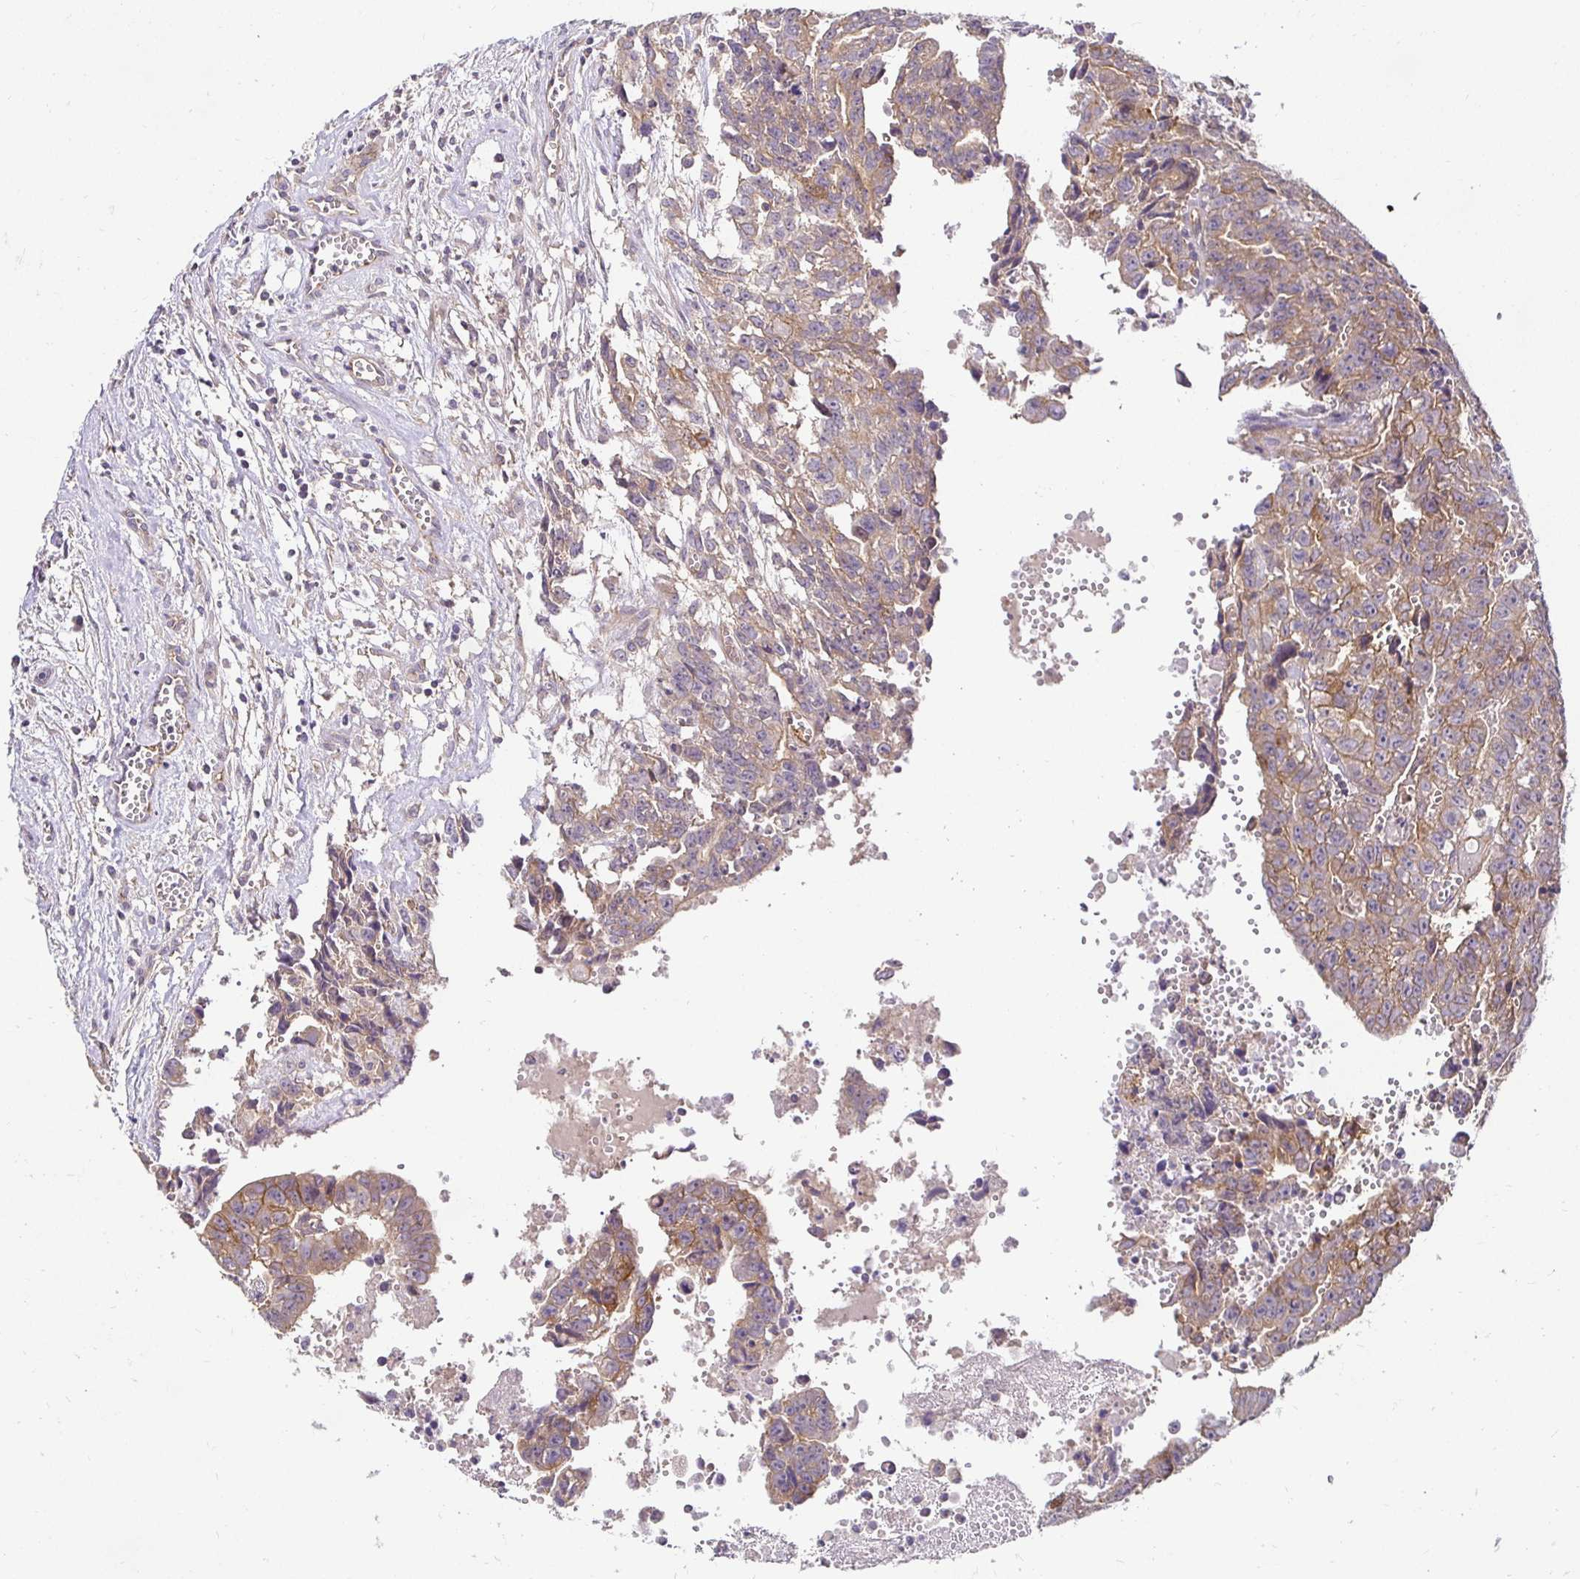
{"staining": {"intensity": "weak", "quantity": ">75%", "location": "cytoplasmic/membranous"}, "tissue": "testis cancer", "cell_type": "Tumor cells", "image_type": "cancer", "snomed": [{"axis": "morphology", "description": "Carcinoma, Embryonal, NOS"}, {"axis": "morphology", "description": "Teratoma, malignant, NOS"}, {"axis": "topography", "description": "Testis"}], "caption": "IHC (DAB (3,3'-diaminobenzidine)) staining of human testis cancer shows weak cytoplasmic/membranous protein expression in approximately >75% of tumor cells.", "gene": "SLC9A1", "patient": {"sex": "male", "age": 24}}